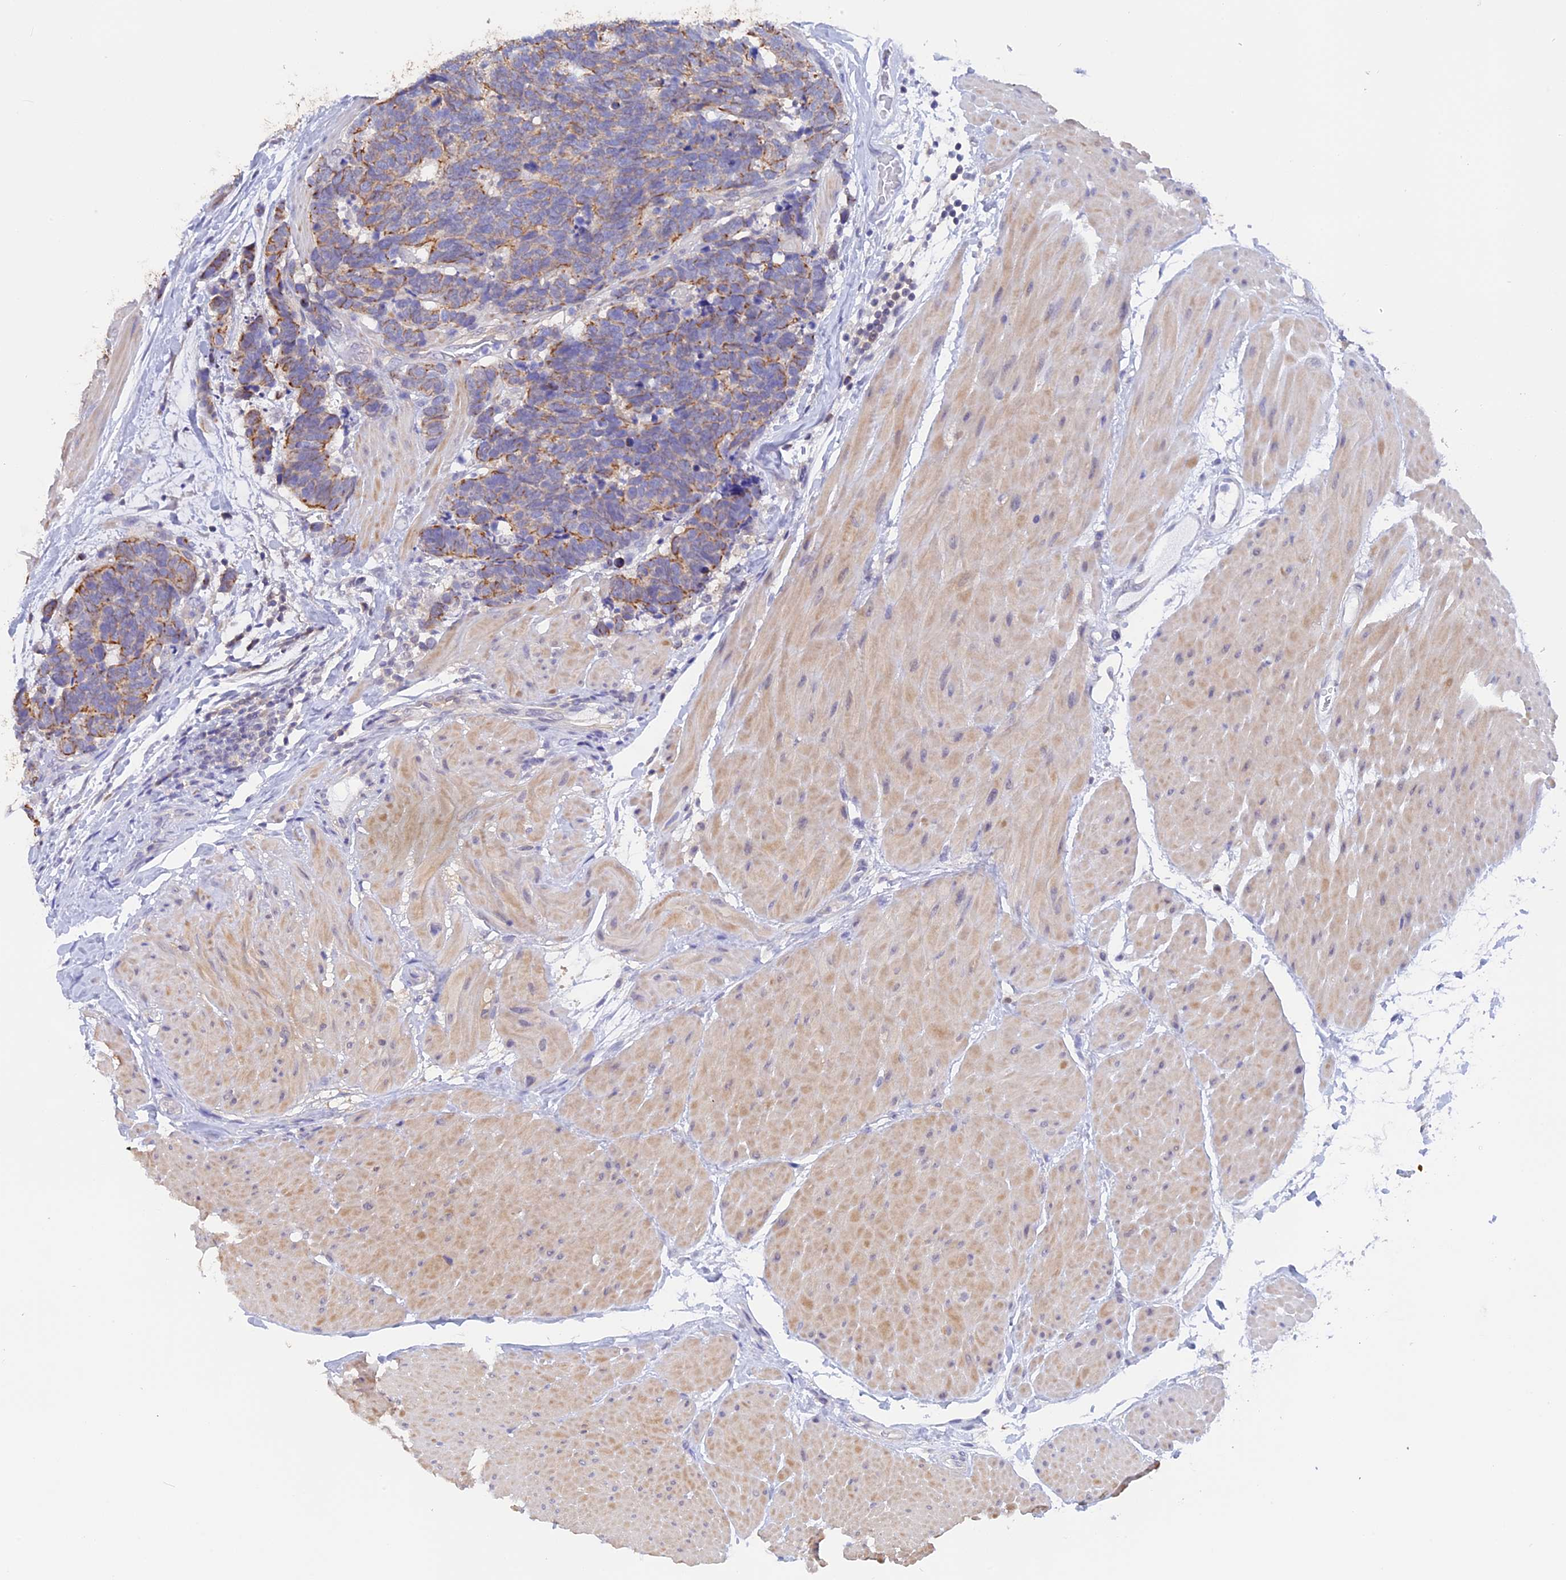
{"staining": {"intensity": "moderate", "quantity": "25%-75%", "location": "cytoplasmic/membranous"}, "tissue": "carcinoid", "cell_type": "Tumor cells", "image_type": "cancer", "snomed": [{"axis": "morphology", "description": "Carcinoma, NOS"}, {"axis": "morphology", "description": "Carcinoid, malignant, NOS"}, {"axis": "topography", "description": "Urinary bladder"}], "caption": "Protein staining of carcinoma tissue demonstrates moderate cytoplasmic/membranous positivity in about 25%-75% of tumor cells.", "gene": "STUB1", "patient": {"sex": "male", "age": 57}}